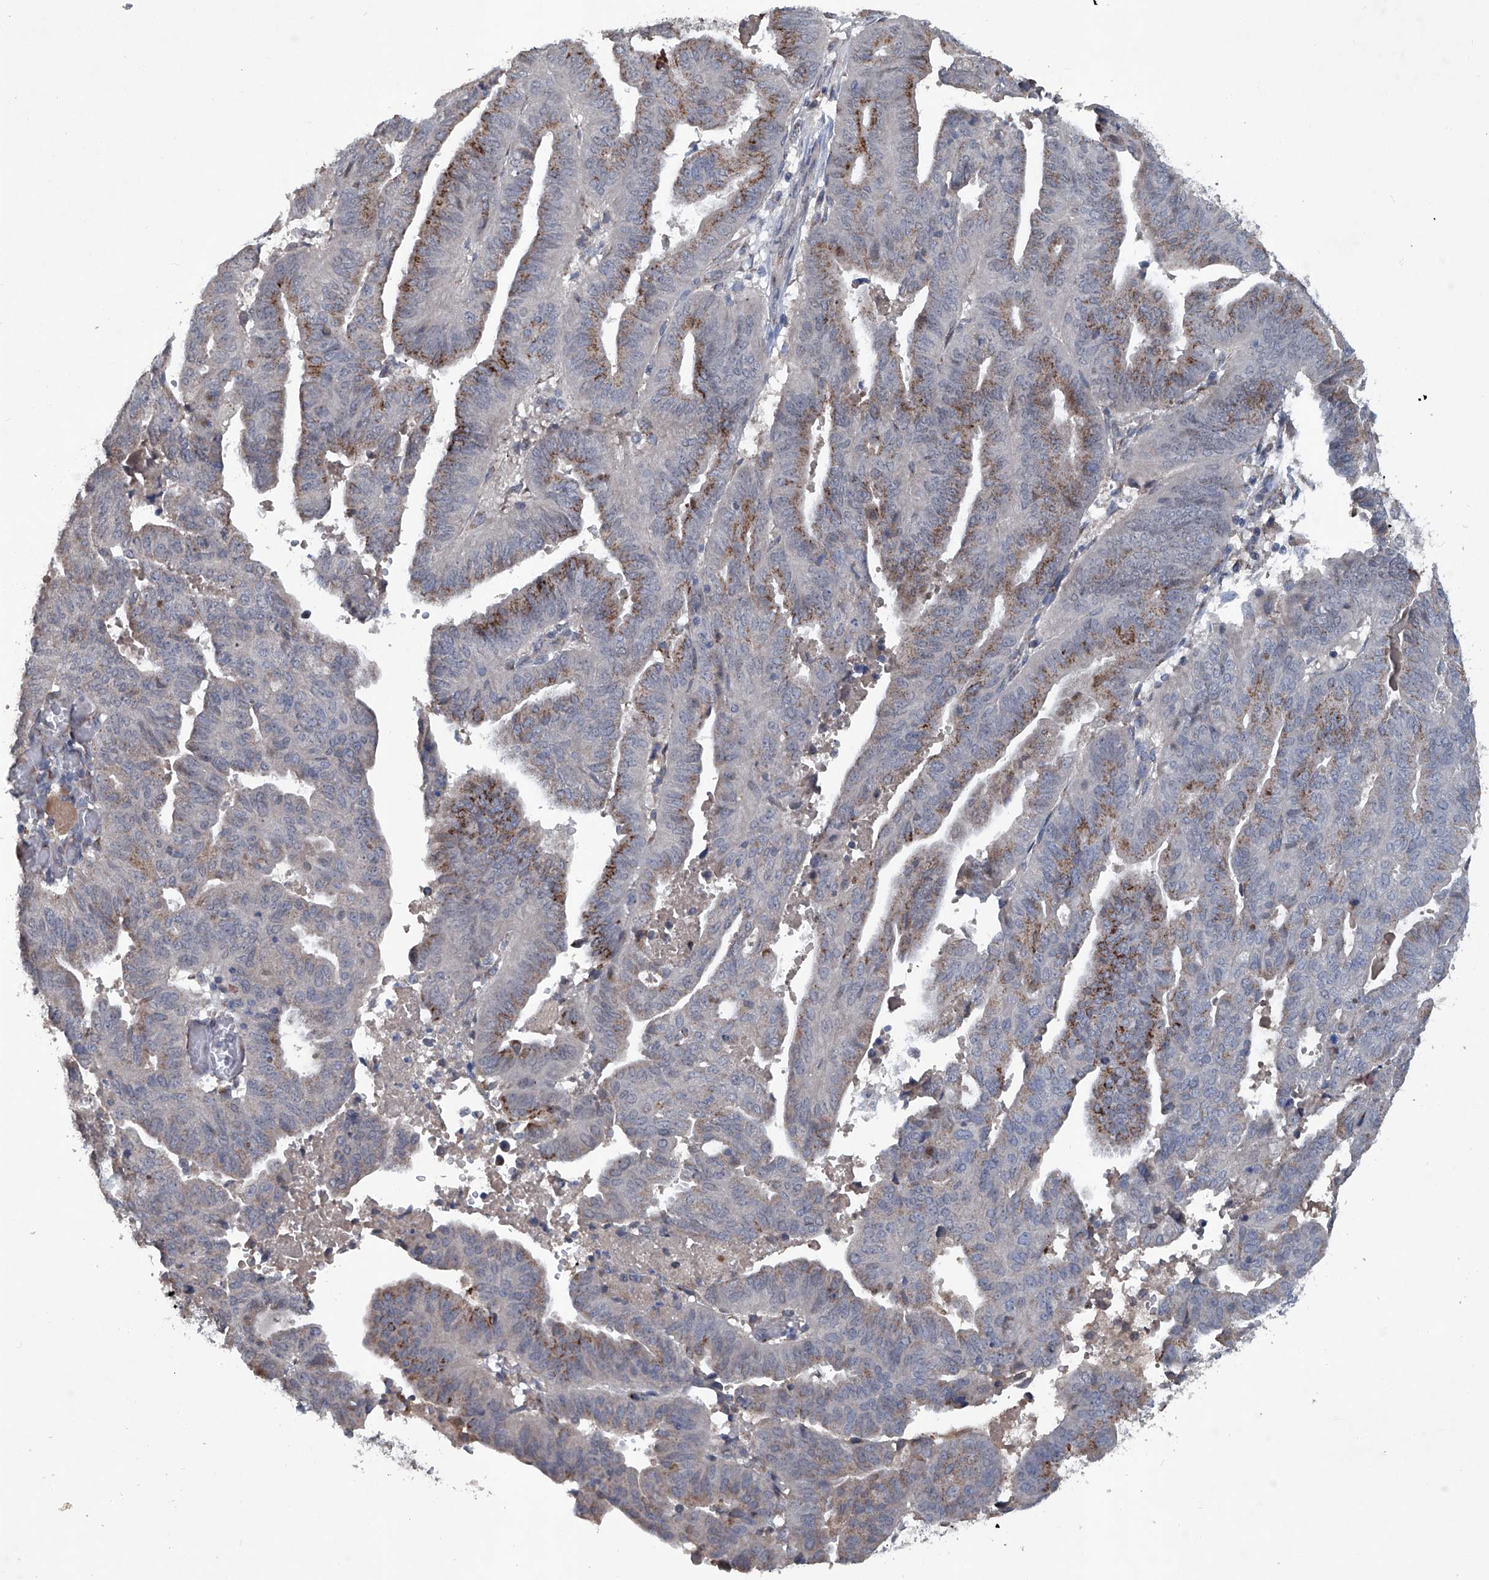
{"staining": {"intensity": "moderate", "quantity": "25%-75%", "location": "cytoplasmic/membranous"}, "tissue": "endometrial cancer", "cell_type": "Tumor cells", "image_type": "cancer", "snomed": [{"axis": "morphology", "description": "Adenocarcinoma, NOS"}, {"axis": "topography", "description": "Uterus"}], "caption": "Endometrial cancer (adenocarcinoma) tissue reveals moderate cytoplasmic/membranous expression in approximately 25%-75% of tumor cells, visualized by immunohistochemistry.", "gene": "PCSK5", "patient": {"sex": "female", "age": 77}}